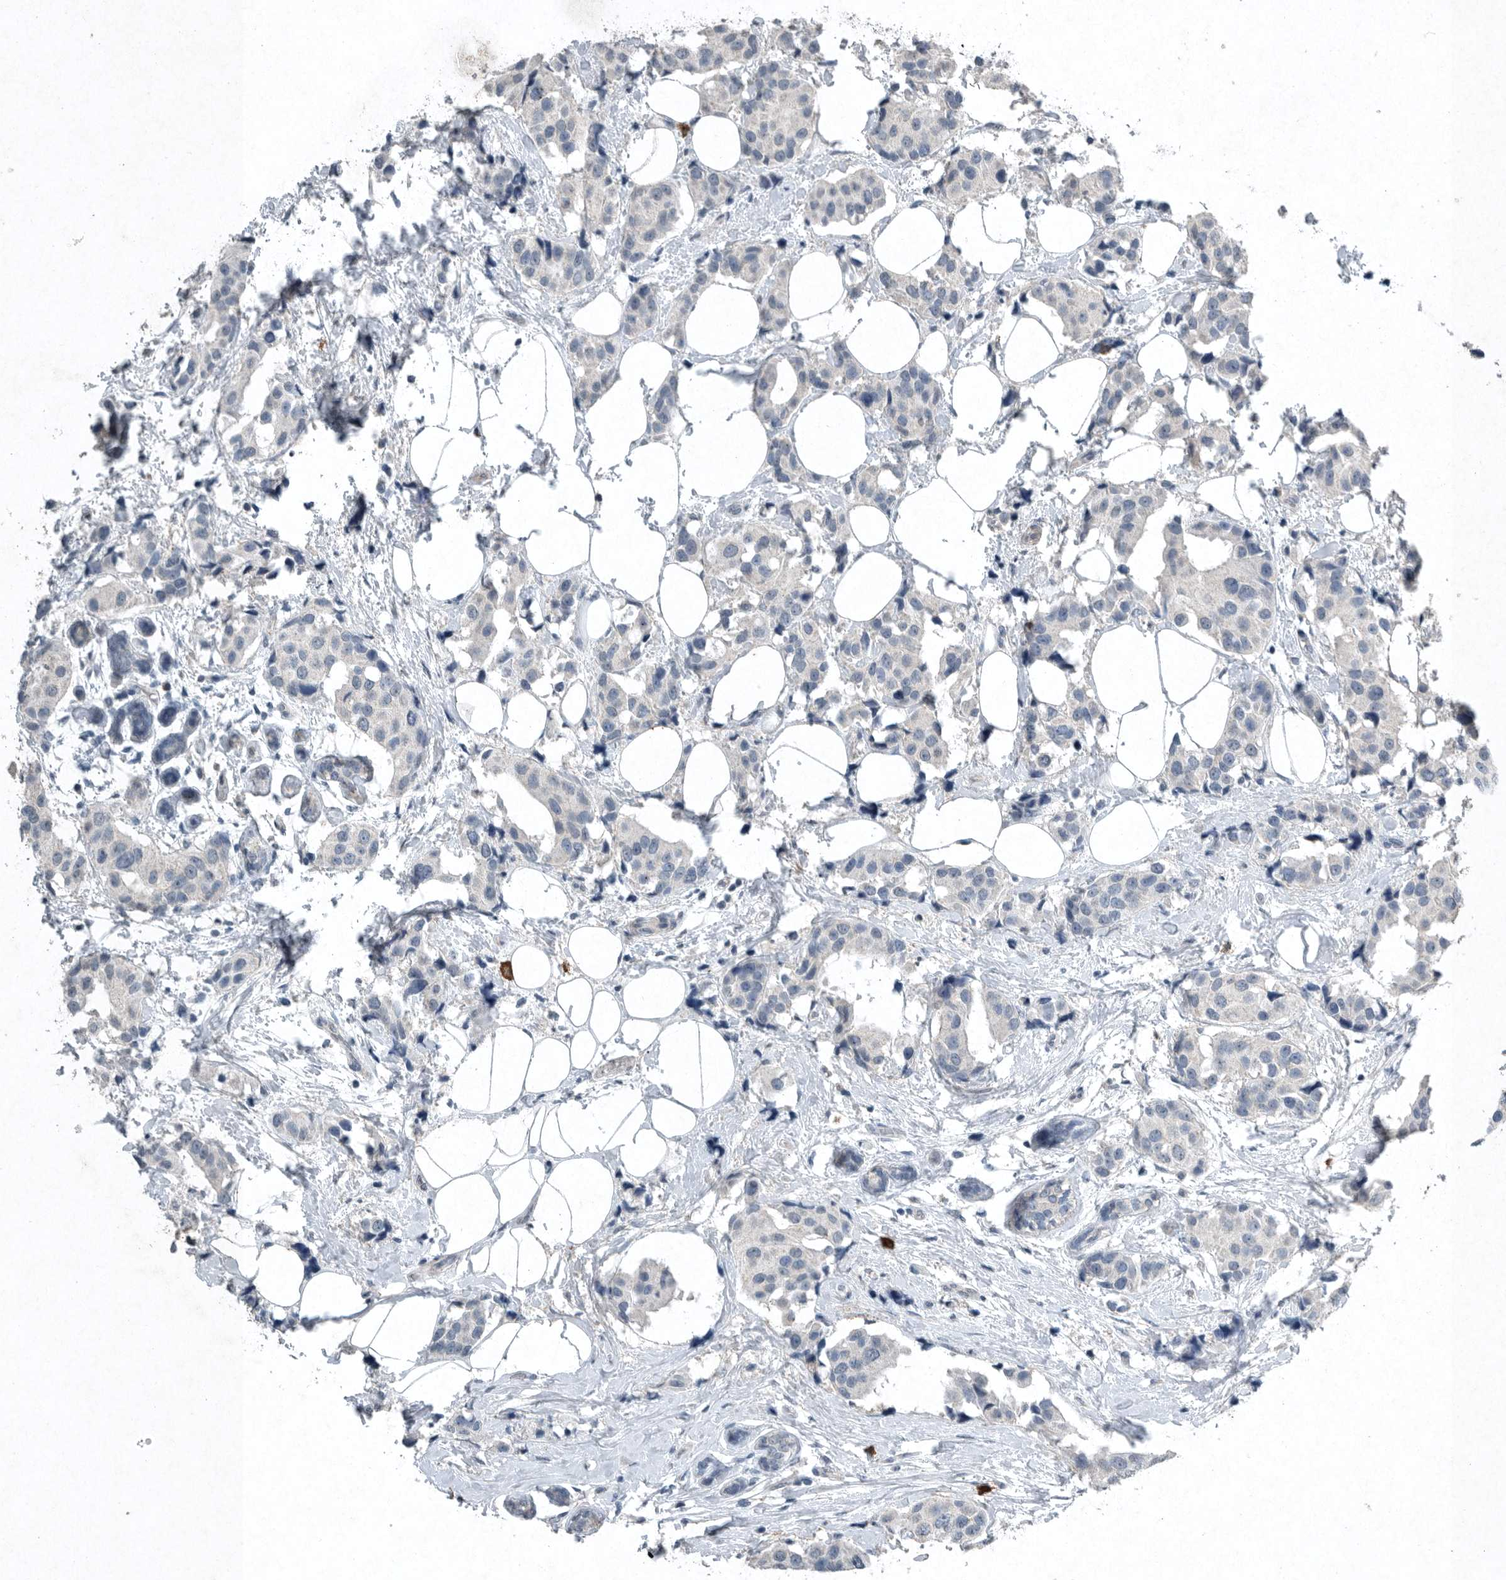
{"staining": {"intensity": "negative", "quantity": "none", "location": "none"}, "tissue": "breast cancer", "cell_type": "Tumor cells", "image_type": "cancer", "snomed": [{"axis": "morphology", "description": "Normal tissue, NOS"}, {"axis": "morphology", "description": "Duct carcinoma"}, {"axis": "topography", "description": "Breast"}], "caption": "Histopathology image shows no protein positivity in tumor cells of breast intraductal carcinoma tissue.", "gene": "IL20", "patient": {"sex": "female", "age": 39}}